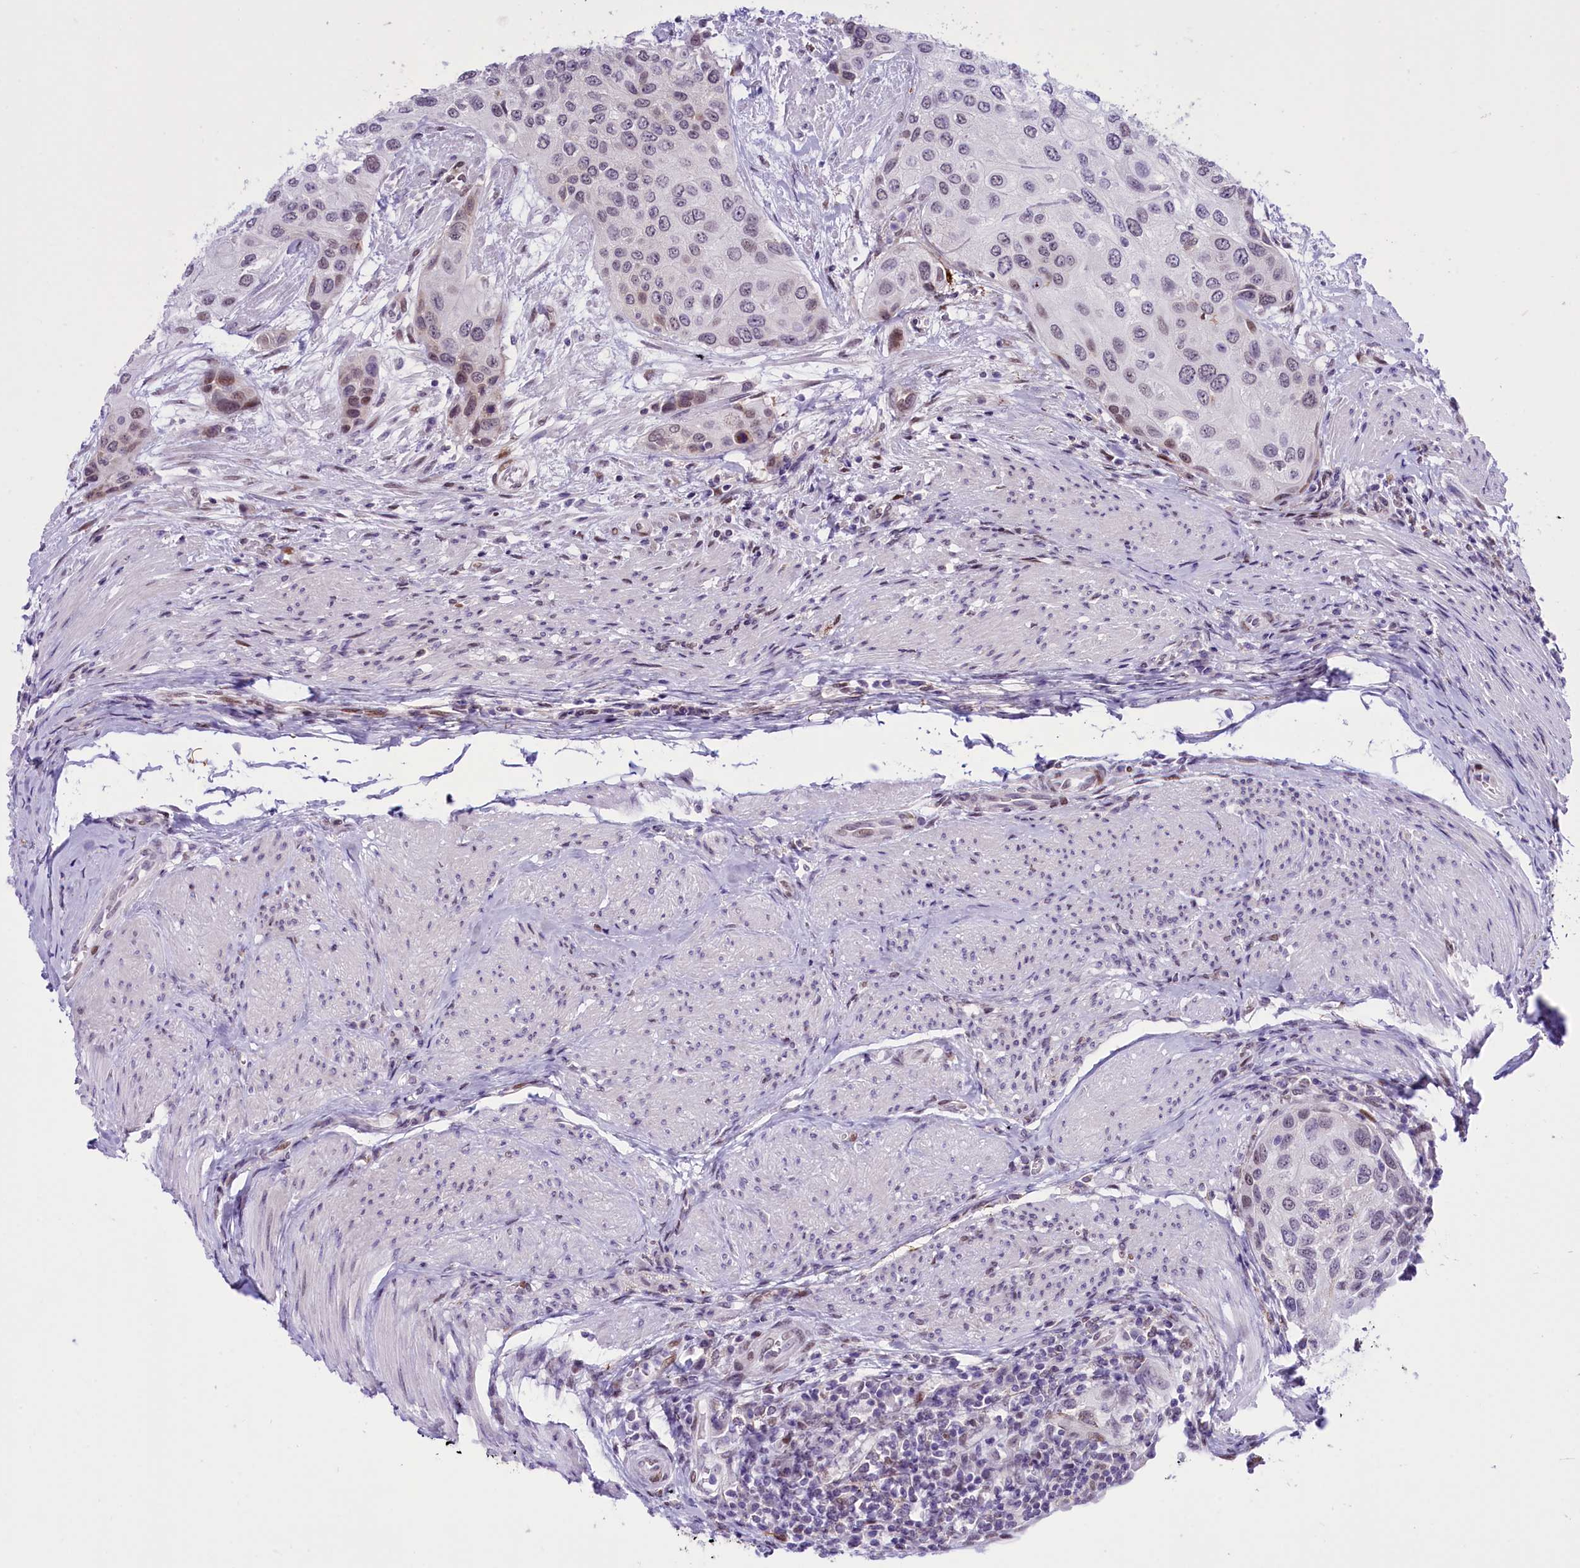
{"staining": {"intensity": "weak", "quantity": "<25%", "location": "nuclear"}, "tissue": "urothelial cancer", "cell_type": "Tumor cells", "image_type": "cancer", "snomed": [{"axis": "morphology", "description": "Normal tissue, NOS"}, {"axis": "morphology", "description": "Urothelial carcinoma, High grade"}, {"axis": "topography", "description": "Vascular tissue"}, {"axis": "topography", "description": "Urinary bladder"}], "caption": "The micrograph shows no significant staining in tumor cells of urothelial carcinoma (high-grade).", "gene": "RPS6KB1", "patient": {"sex": "female", "age": 56}}